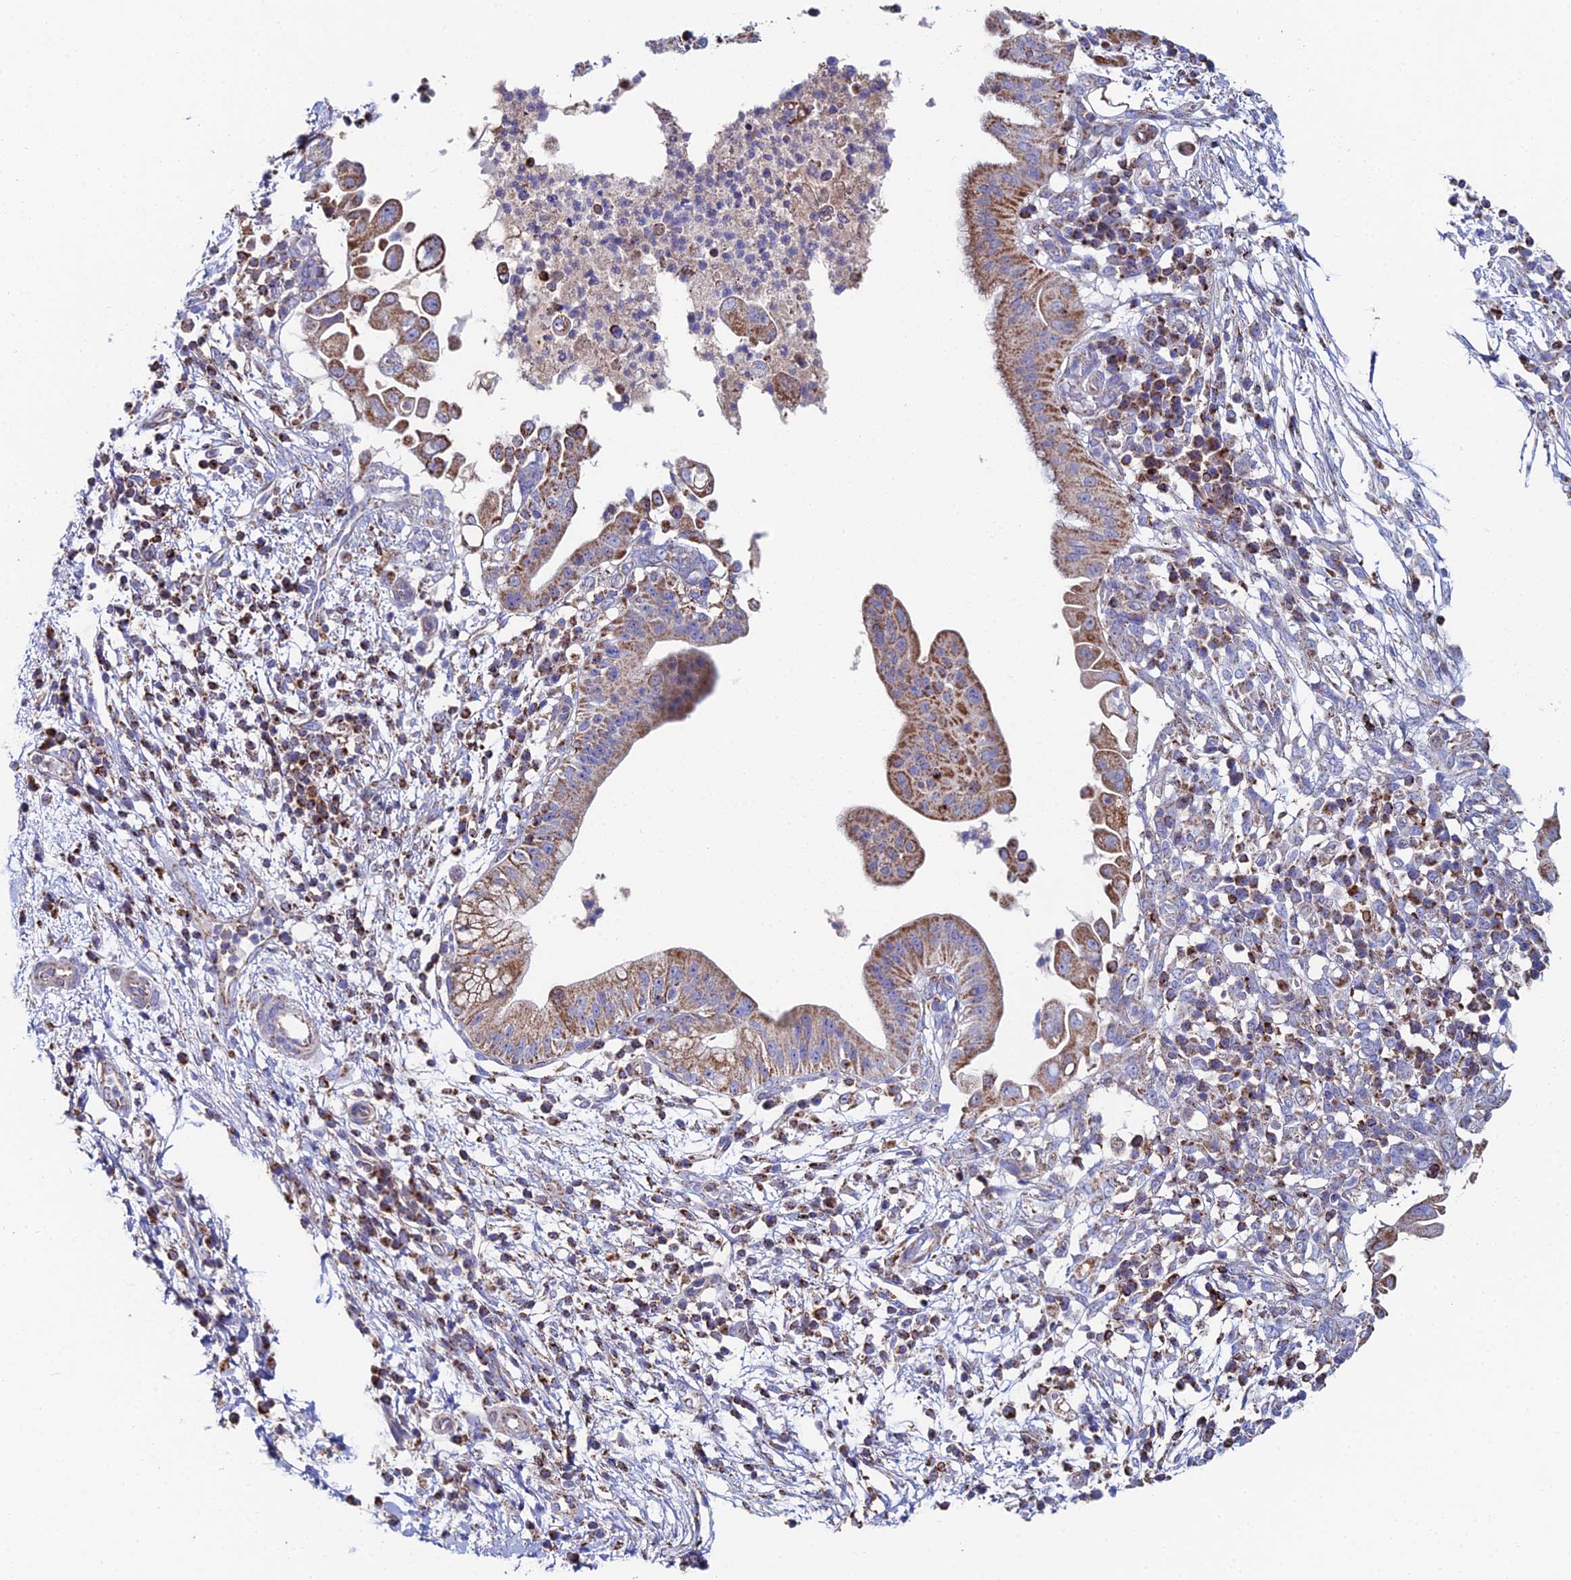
{"staining": {"intensity": "moderate", "quantity": ">75%", "location": "cytoplasmic/membranous"}, "tissue": "pancreatic cancer", "cell_type": "Tumor cells", "image_type": "cancer", "snomed": [{"axis": "morphology", "description": "Adenocarcinoma, NOS"}, {"axis": "topography", "description": "Pancreas"}], "caption": "Moderate cytoplasmic/membranous positivity is identified in approximately >75% of tumor cells in pancreatic adenocarcinoma.", "gene": "SPOCK2", "patient": {"sex": "male", "age": 68}}